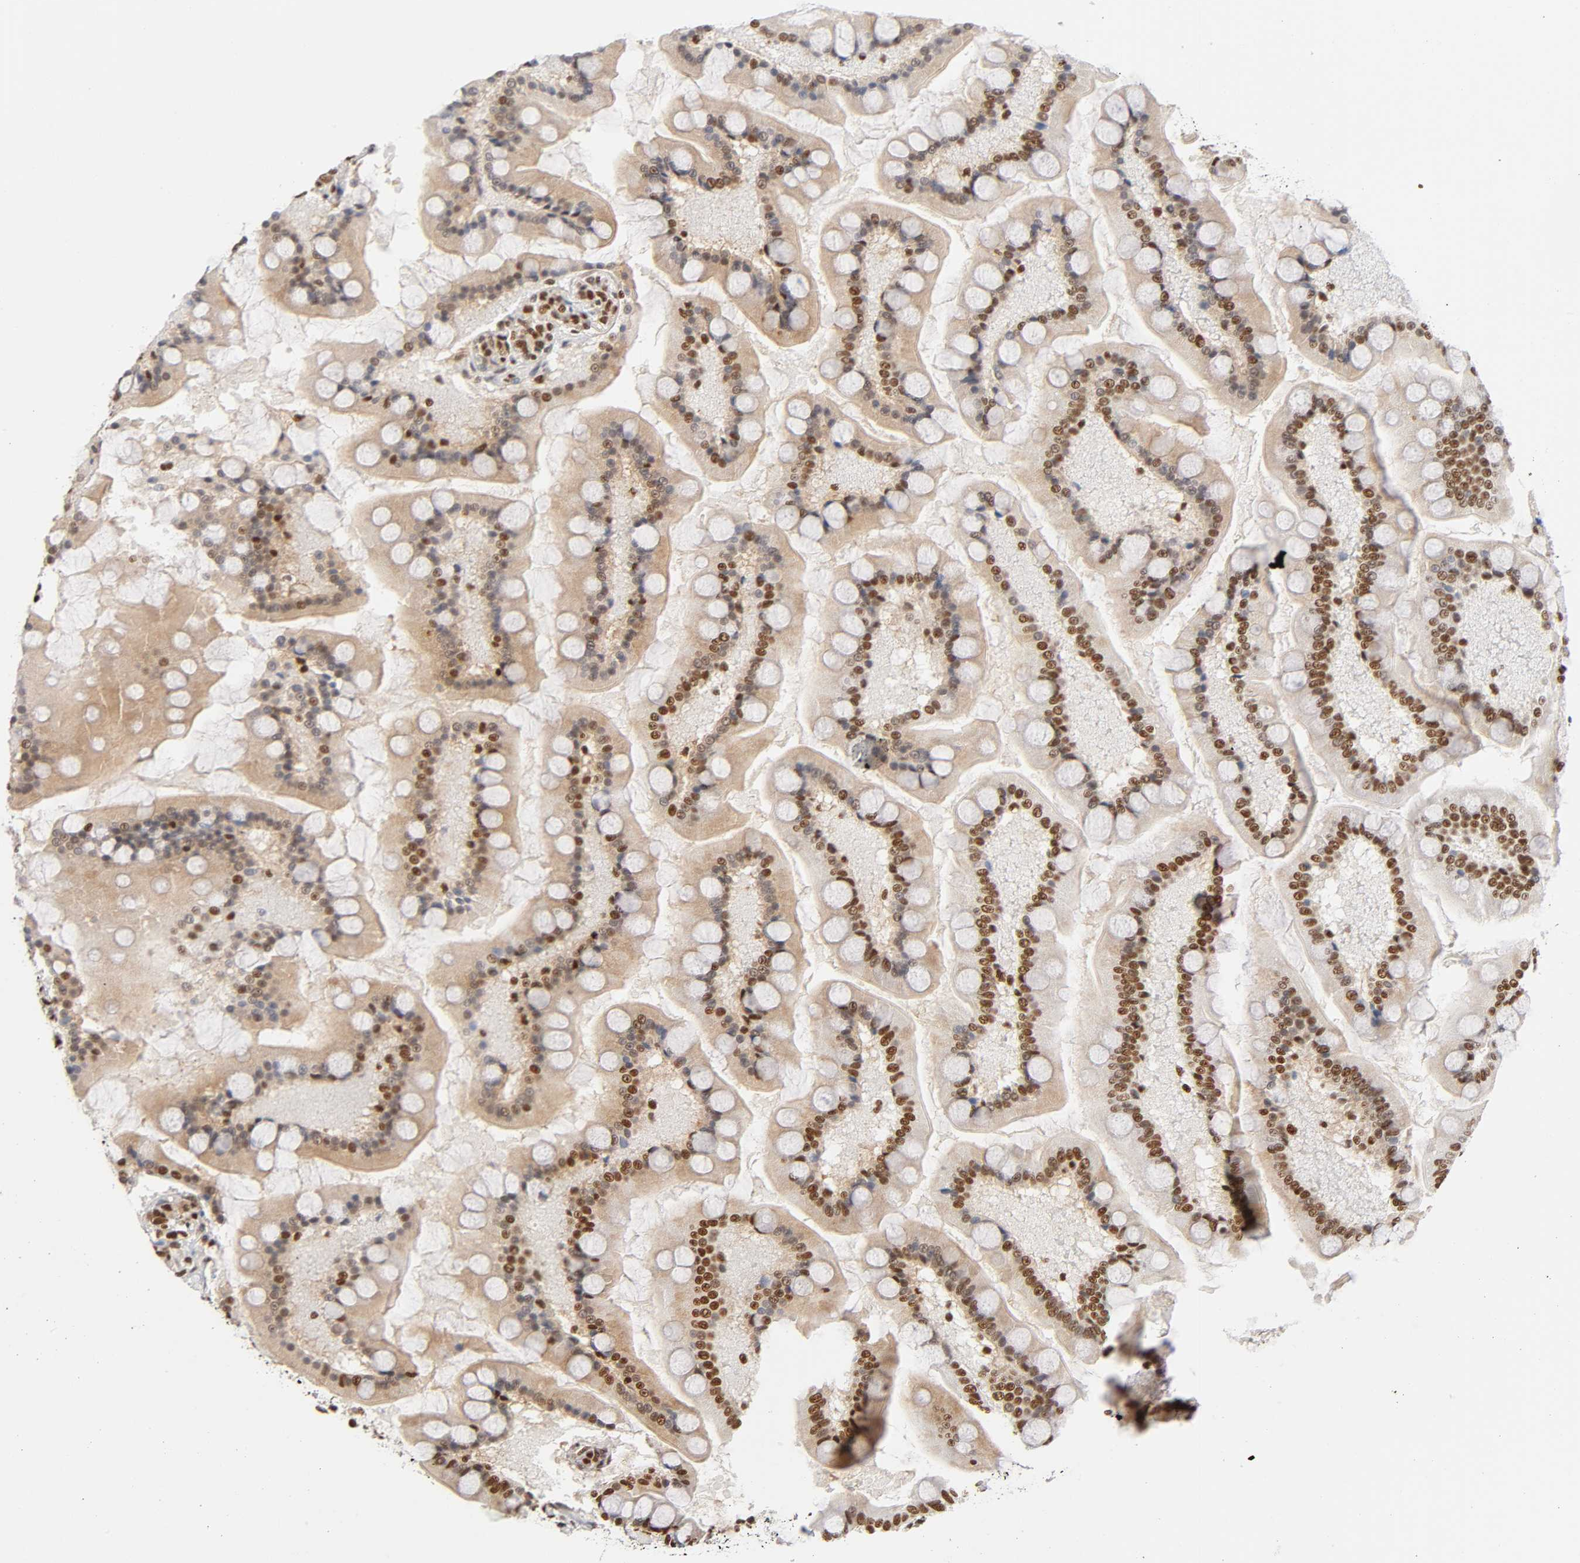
{"staining": {"intensity": "strong", "quantity": ">75%", "location": "nuclear"}, "tissue": "small intestine", "cell_type": "Glandular cells", "image_type": "normal", "snomed": [{"axis": "morphology", "description": "Normal tissue, NOS"}, {"axis": "topography", "description": "Small intestine"}], "caption": "A brown stain highlights strong nuclear positivity of a protein in glandular cells of normal human small intestine.", "gene": "ILKAP", "patient": {"sex": "male", "age": 41}}